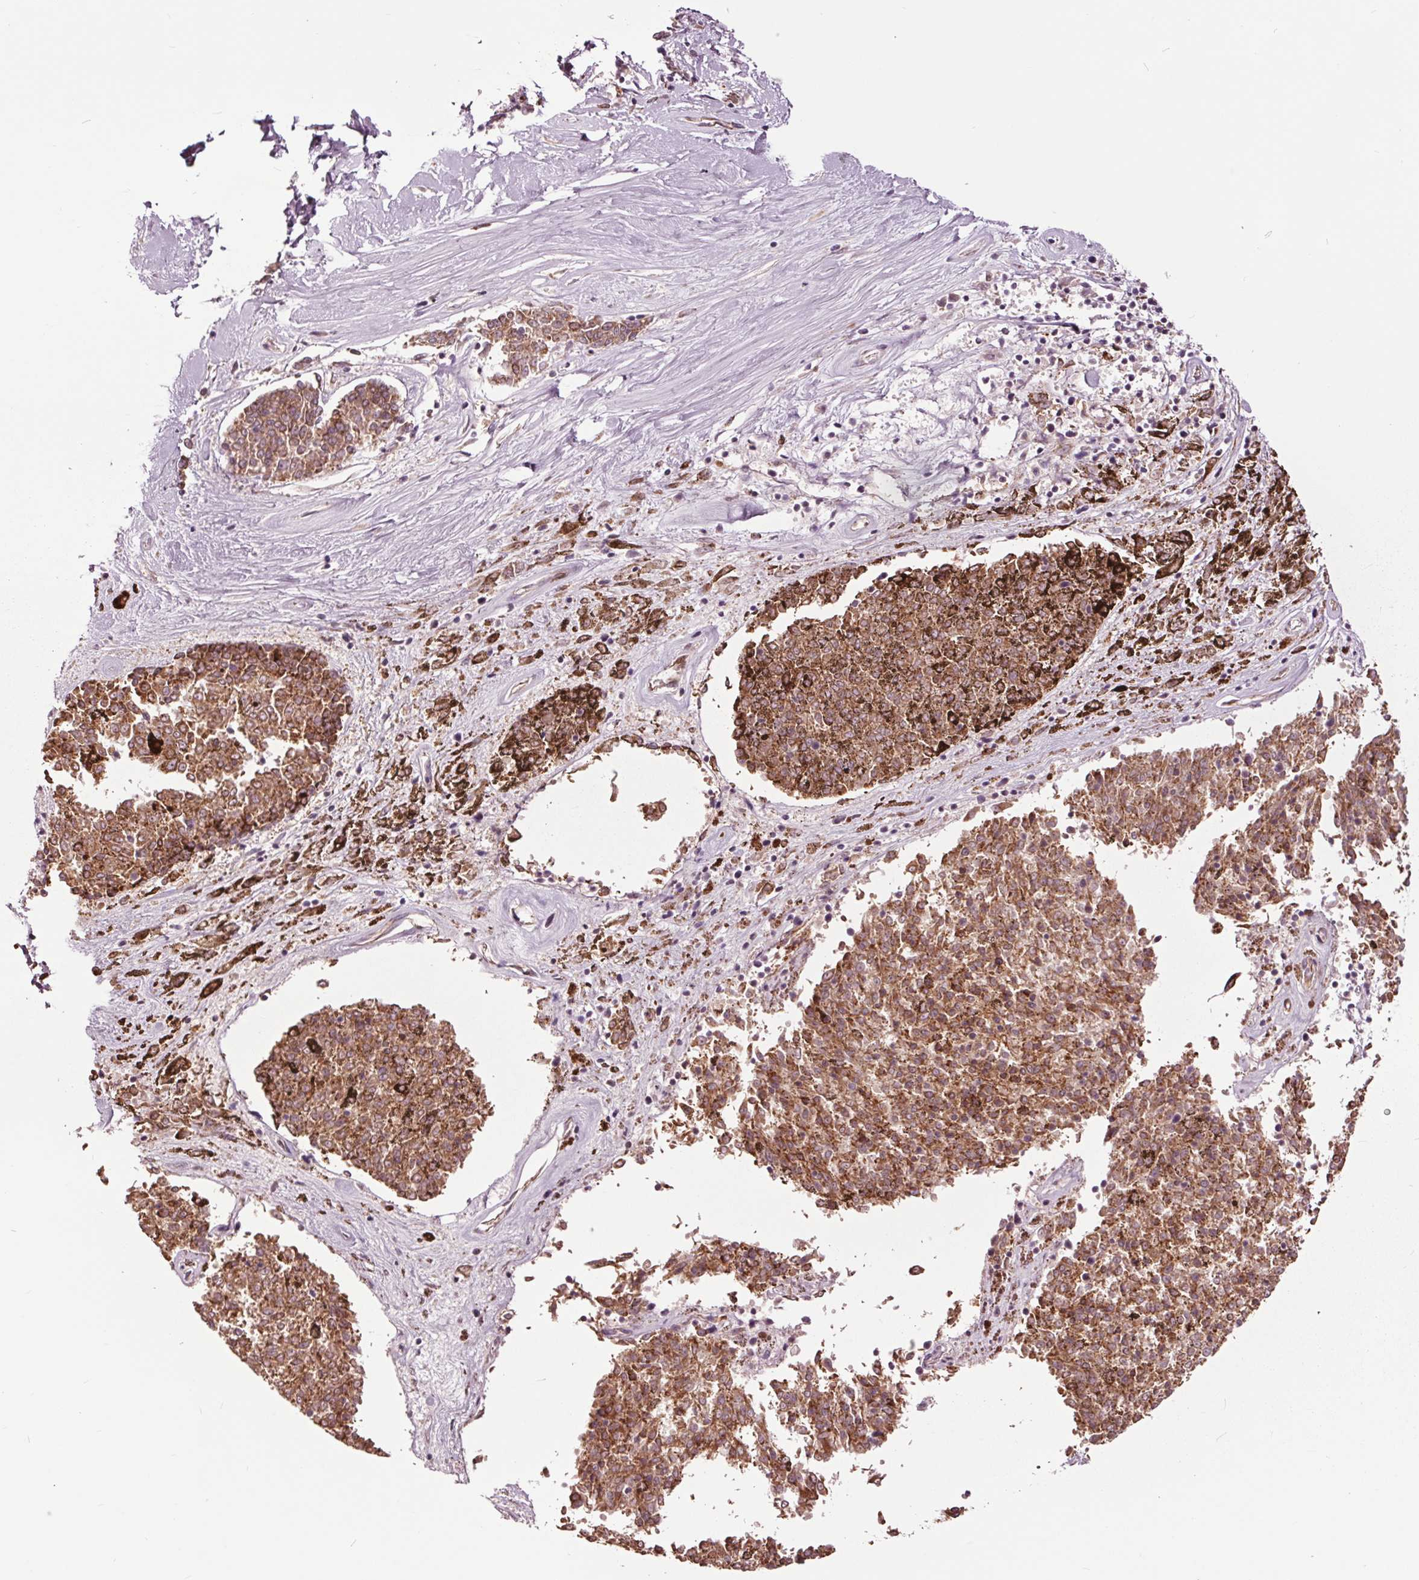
{"staining": {"intensity": "moderate", "quantity": ">75%", "location": "cytoplasmic/membranous"}, "tissue": "melanoma", "cell_type": "Tumor cells", "image_type": "cancer", "snomed": [{"axis": "morphology", "description": "Malignant melanoma, NOS"}, {"axis": "topography", "description": "Skin"}], "caption": "Protein expression analysis of malignant melanoma exhibits moderate cytoplasmic/membranous staining in approximately >75% of tumor cells.", "gene": "HAUS5", "patient": {"sex": "female", "age": 72}}